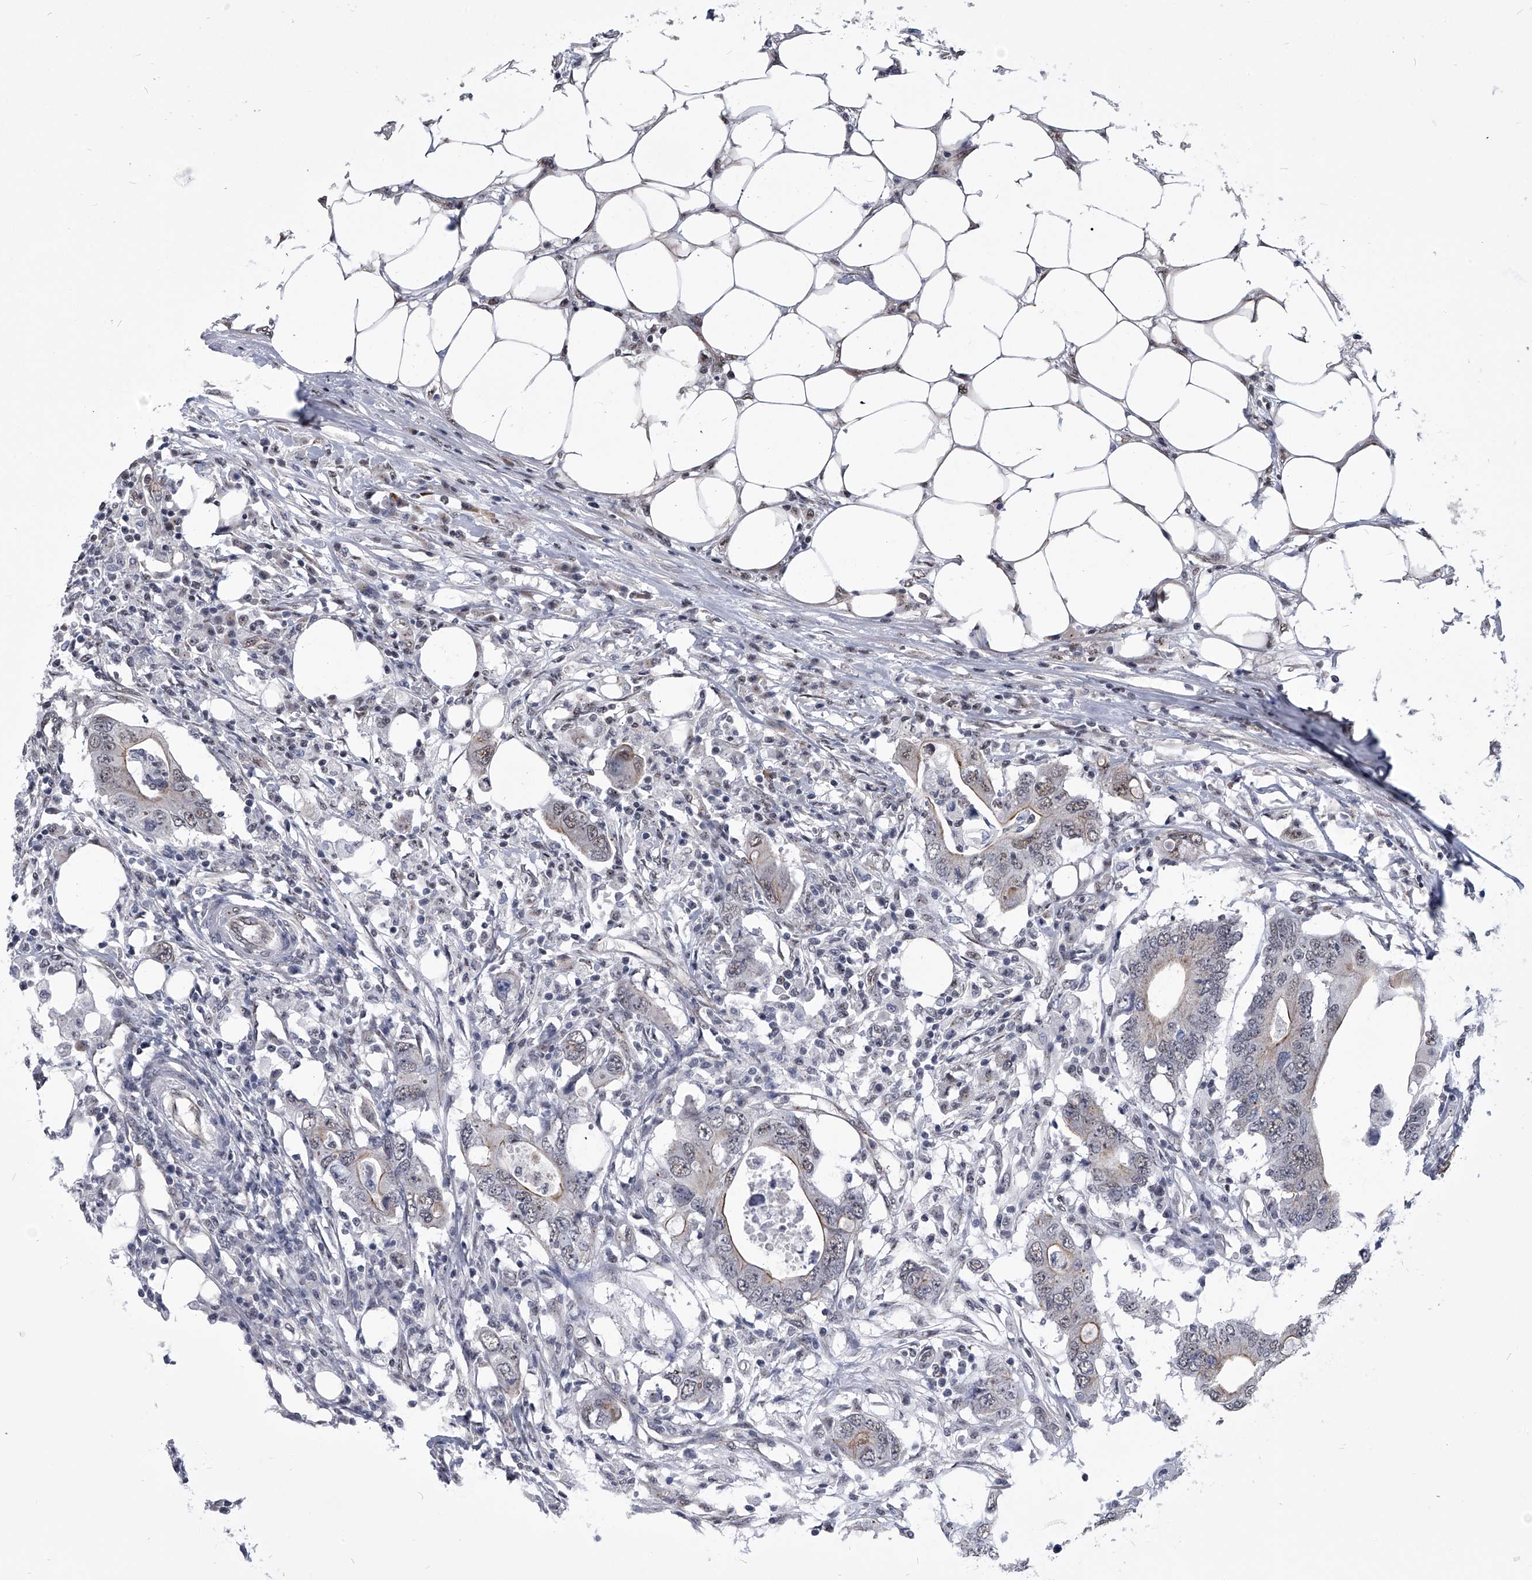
{"staining": {"intensity": "weak", "quantity": "<25%", "location": "cytoplasmic/membranous,nuclear"}, "tissue": "colorectal cancer", "cell_type": "Tumor cells", "image_type": "cancer", "snomed": [{"axis": "morphology", "description": "Adenocarcinoma, NOS"}, {"axis": "topography", "description": "Colon"}], "caption": "Tumor cells show no significant staining in adenocarcinoma (colorectal).", "gene": "ZNF76", "patient": {"sex": "male", "age": 71}}